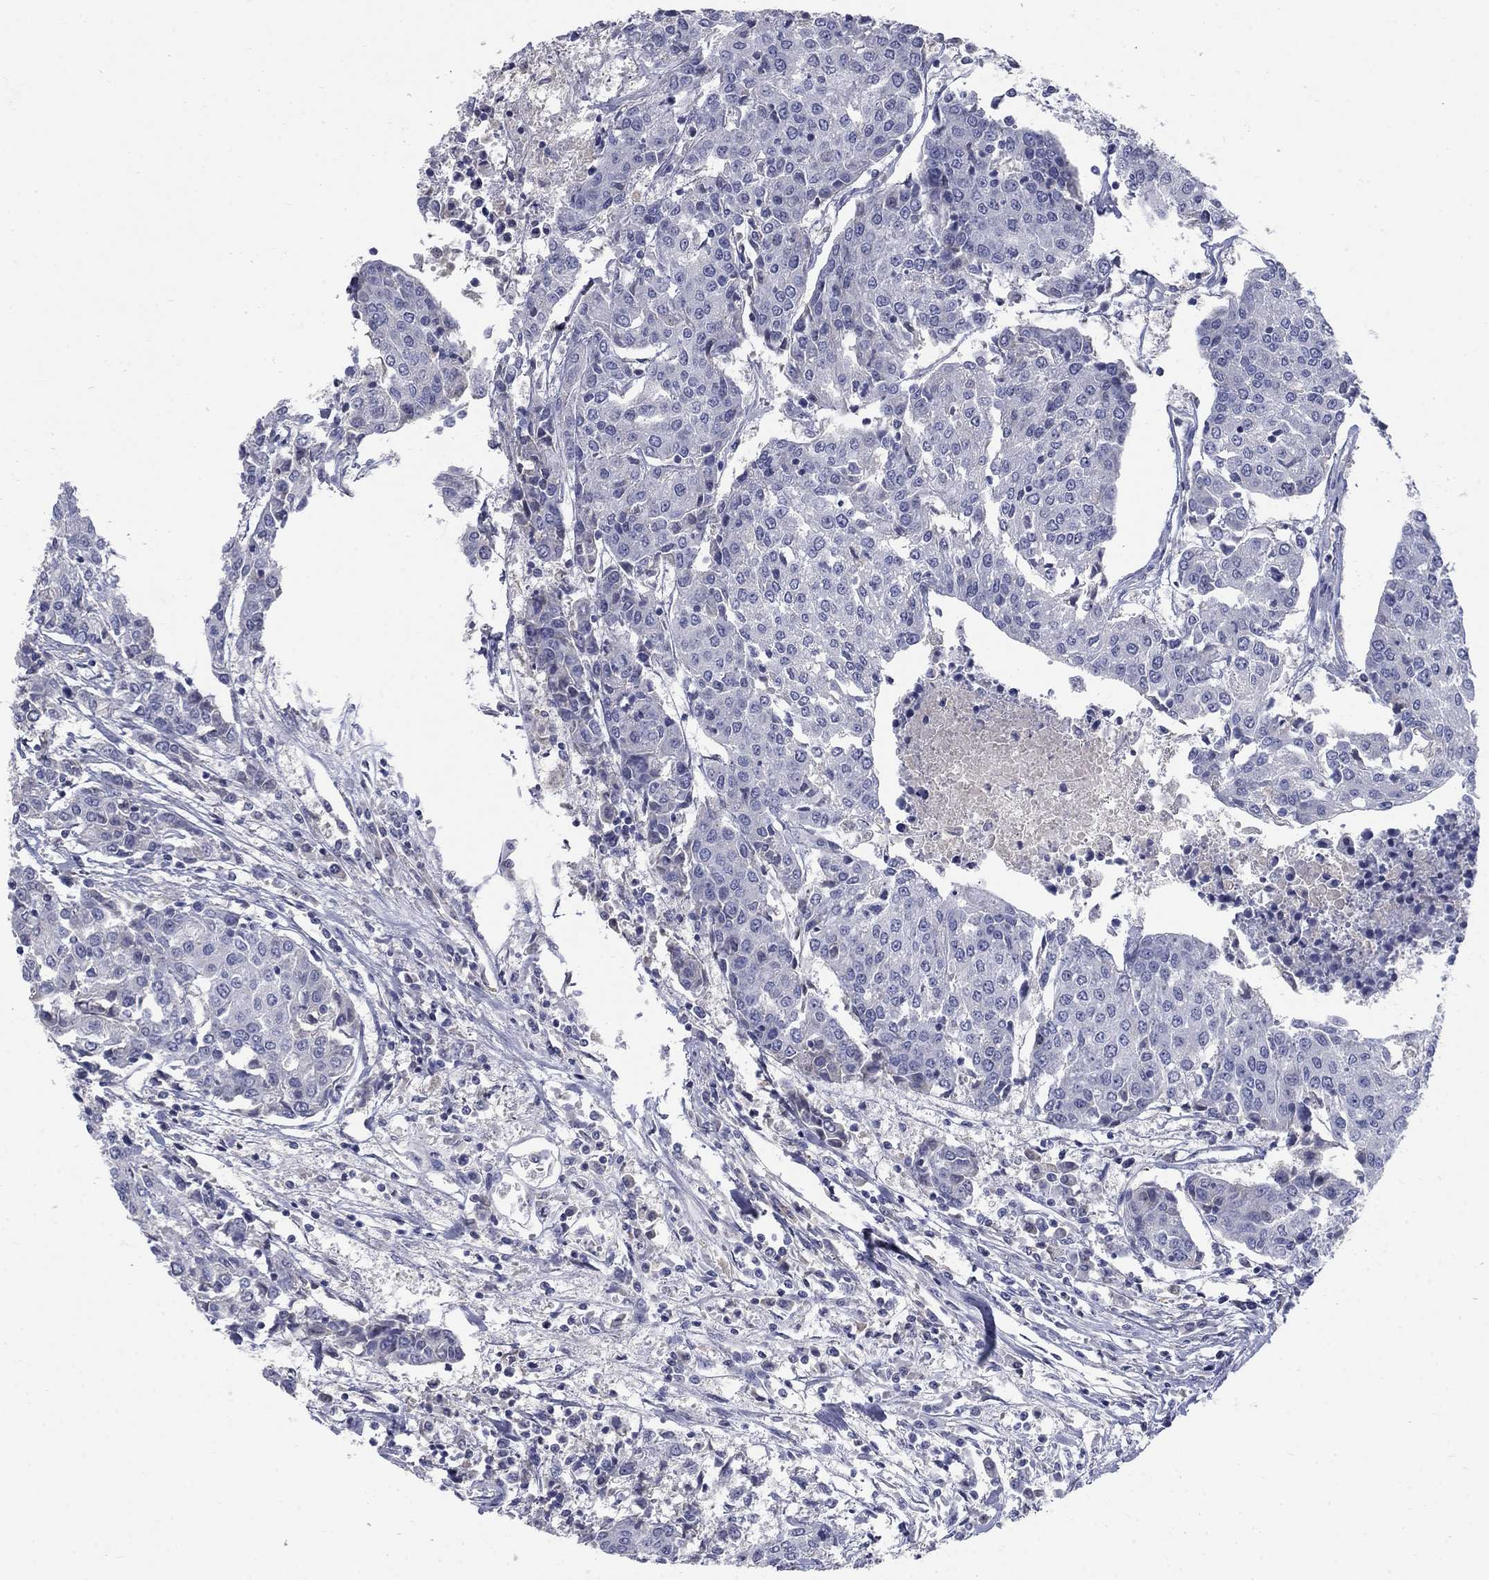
{"staining": {"intensity": "negative", "quantity": "none", "location": "none"}, "tissue": "urothelial cancer", "cell_type": "Tumor cells", "image_type": "cancer", "snomed": [{"axis": "morphology", "description": "Urothelial carcinoma, High grade"}, {"axis": "topography", "description": "Urinary bladder"}], "caption": "Immunohistochemistry micrograph of human urothelial cancer stained for a protein (brown), which reveals no staining in tumor cells.", "gene": "PTH1R", "patient": {"sex": "female", "age": 85}}